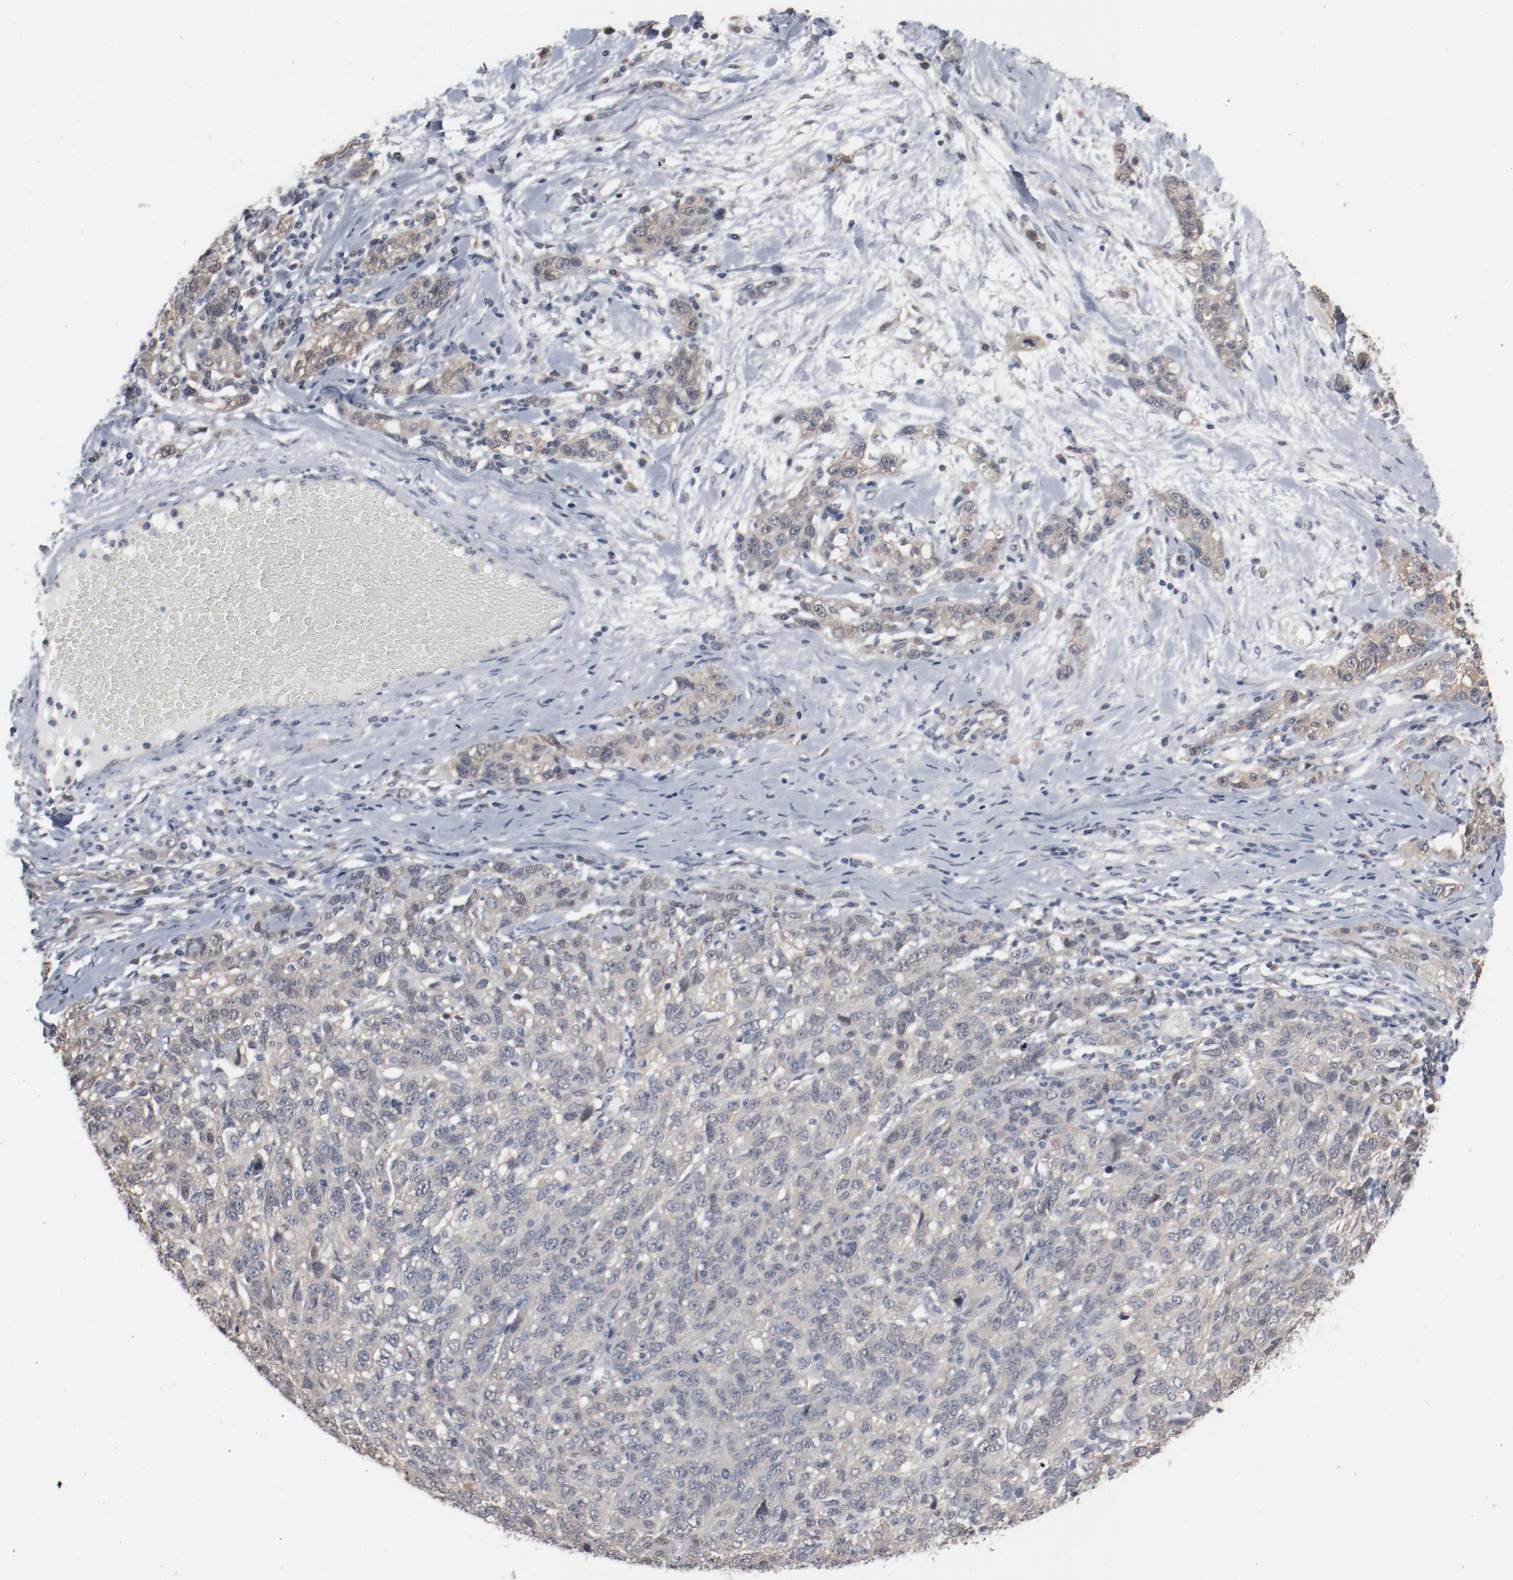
{"staining": {"intensity": "weak", "quantity": ">75%", "location": "cytoplasmic/membranous"}, "tissue": "ovarian cancer", "cell_type": "Tumor cells", "image_type": "cancer", "snomed": [{"axis": "morphology", "description": "Cystadenocarcinoma, serous, NOS"}, {"axis": "topography", "description": "Ovary"}], "caption": "Immunohistochemical staining of ovarian serous cystadenocarcinoma shows low levels of weak cytoplasmic/membranous protein staining in approximately >75% of tumor cells.", "gene": "DNAL4", "patient": {"sex": "female", "age": 71}}